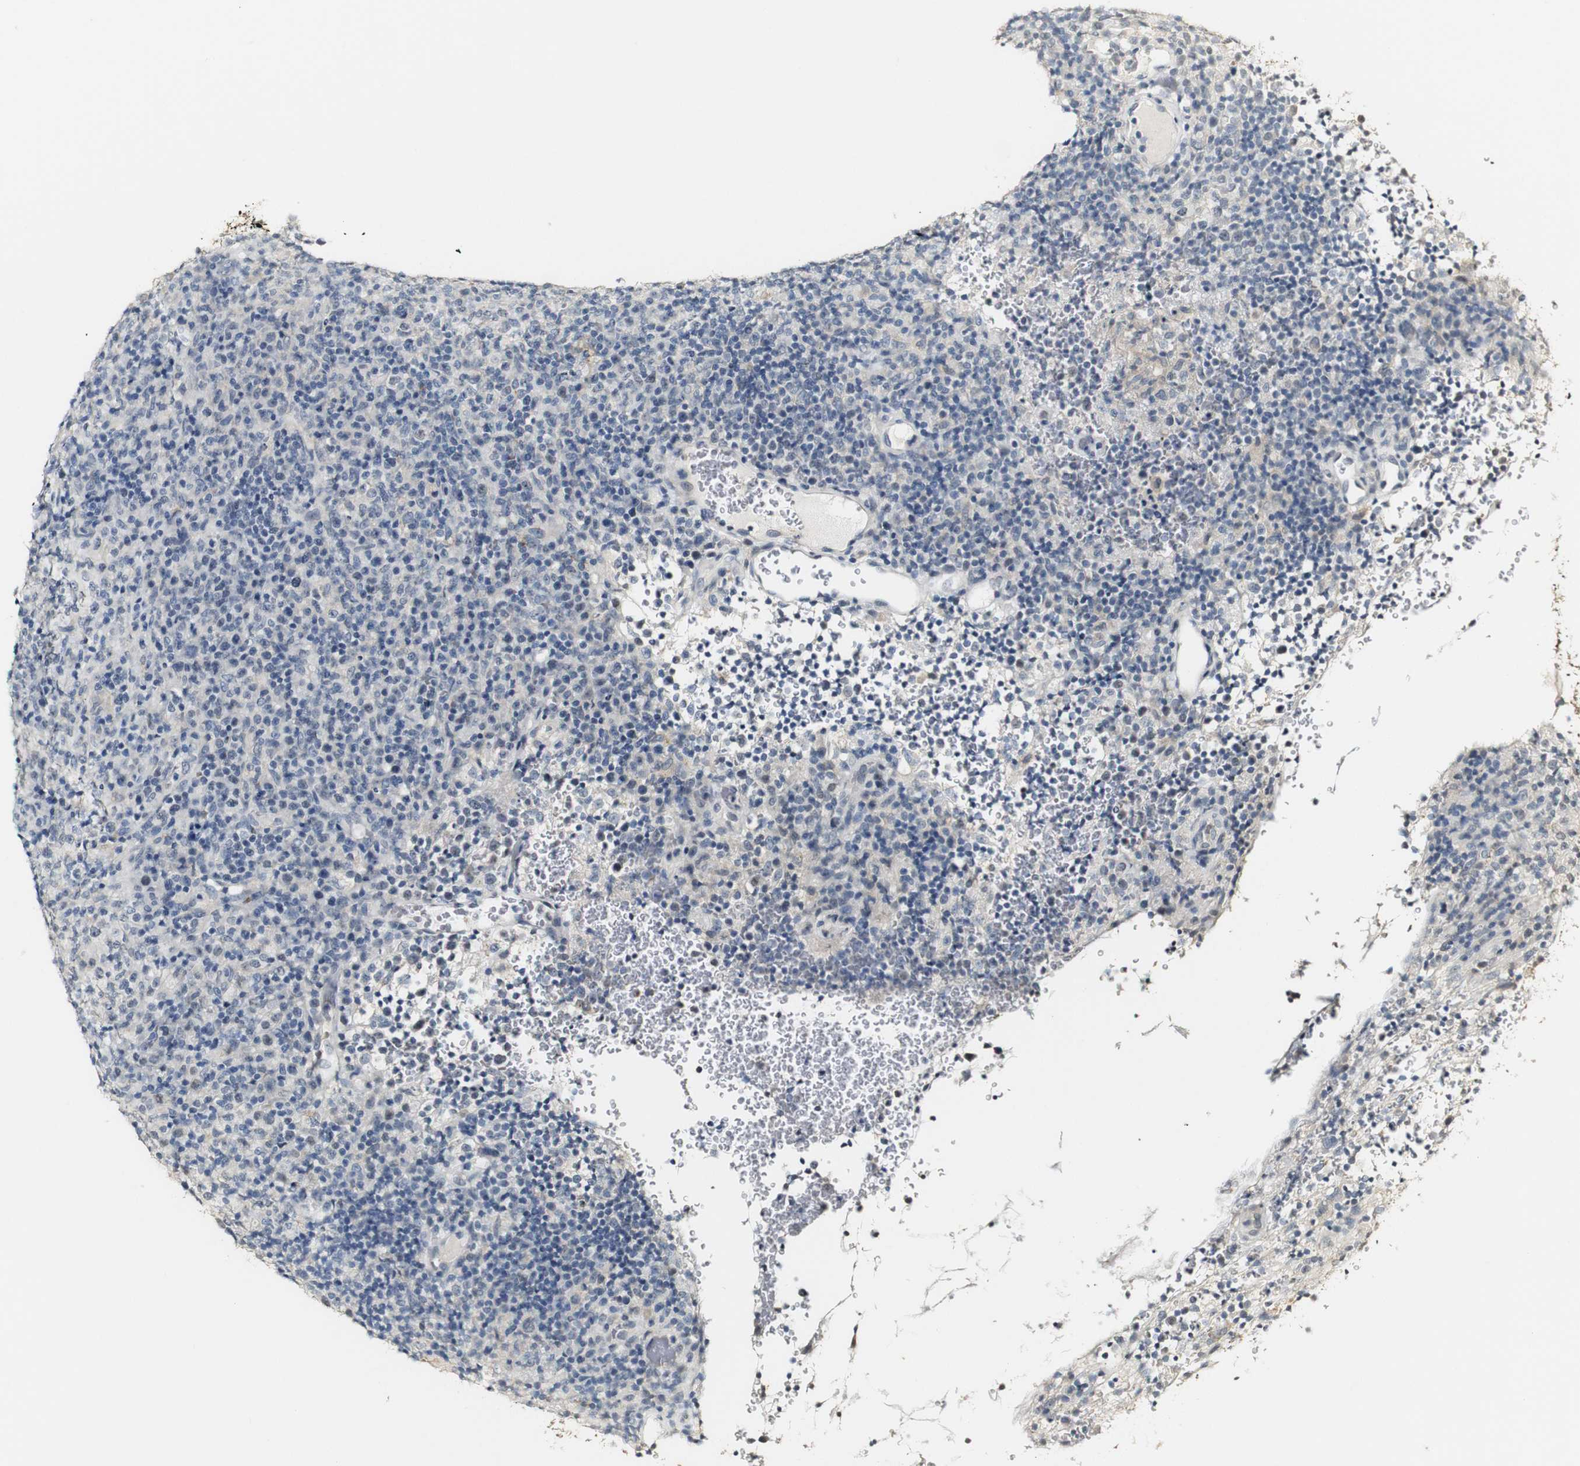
{"staining": {"intensity": "negative", "quantity": "none", "location": "none"}, "tissue": "lymphoma", "cell_type": "Tumor cells", "image_type": "cancer", "snomed": [{"axis": "morphology", "description": "Malignant lymphoma, non-Hodgkin's type, High grade"}, {"axis": "topography", "description": "Lymph node"}], "caption": "The histopathology image displays no staining of tumor cells in high-grade malignant lymphoma, non-Hodgkin's type.", "gene": "SYT7", "patient": {"sex": "female", "age": 76}}